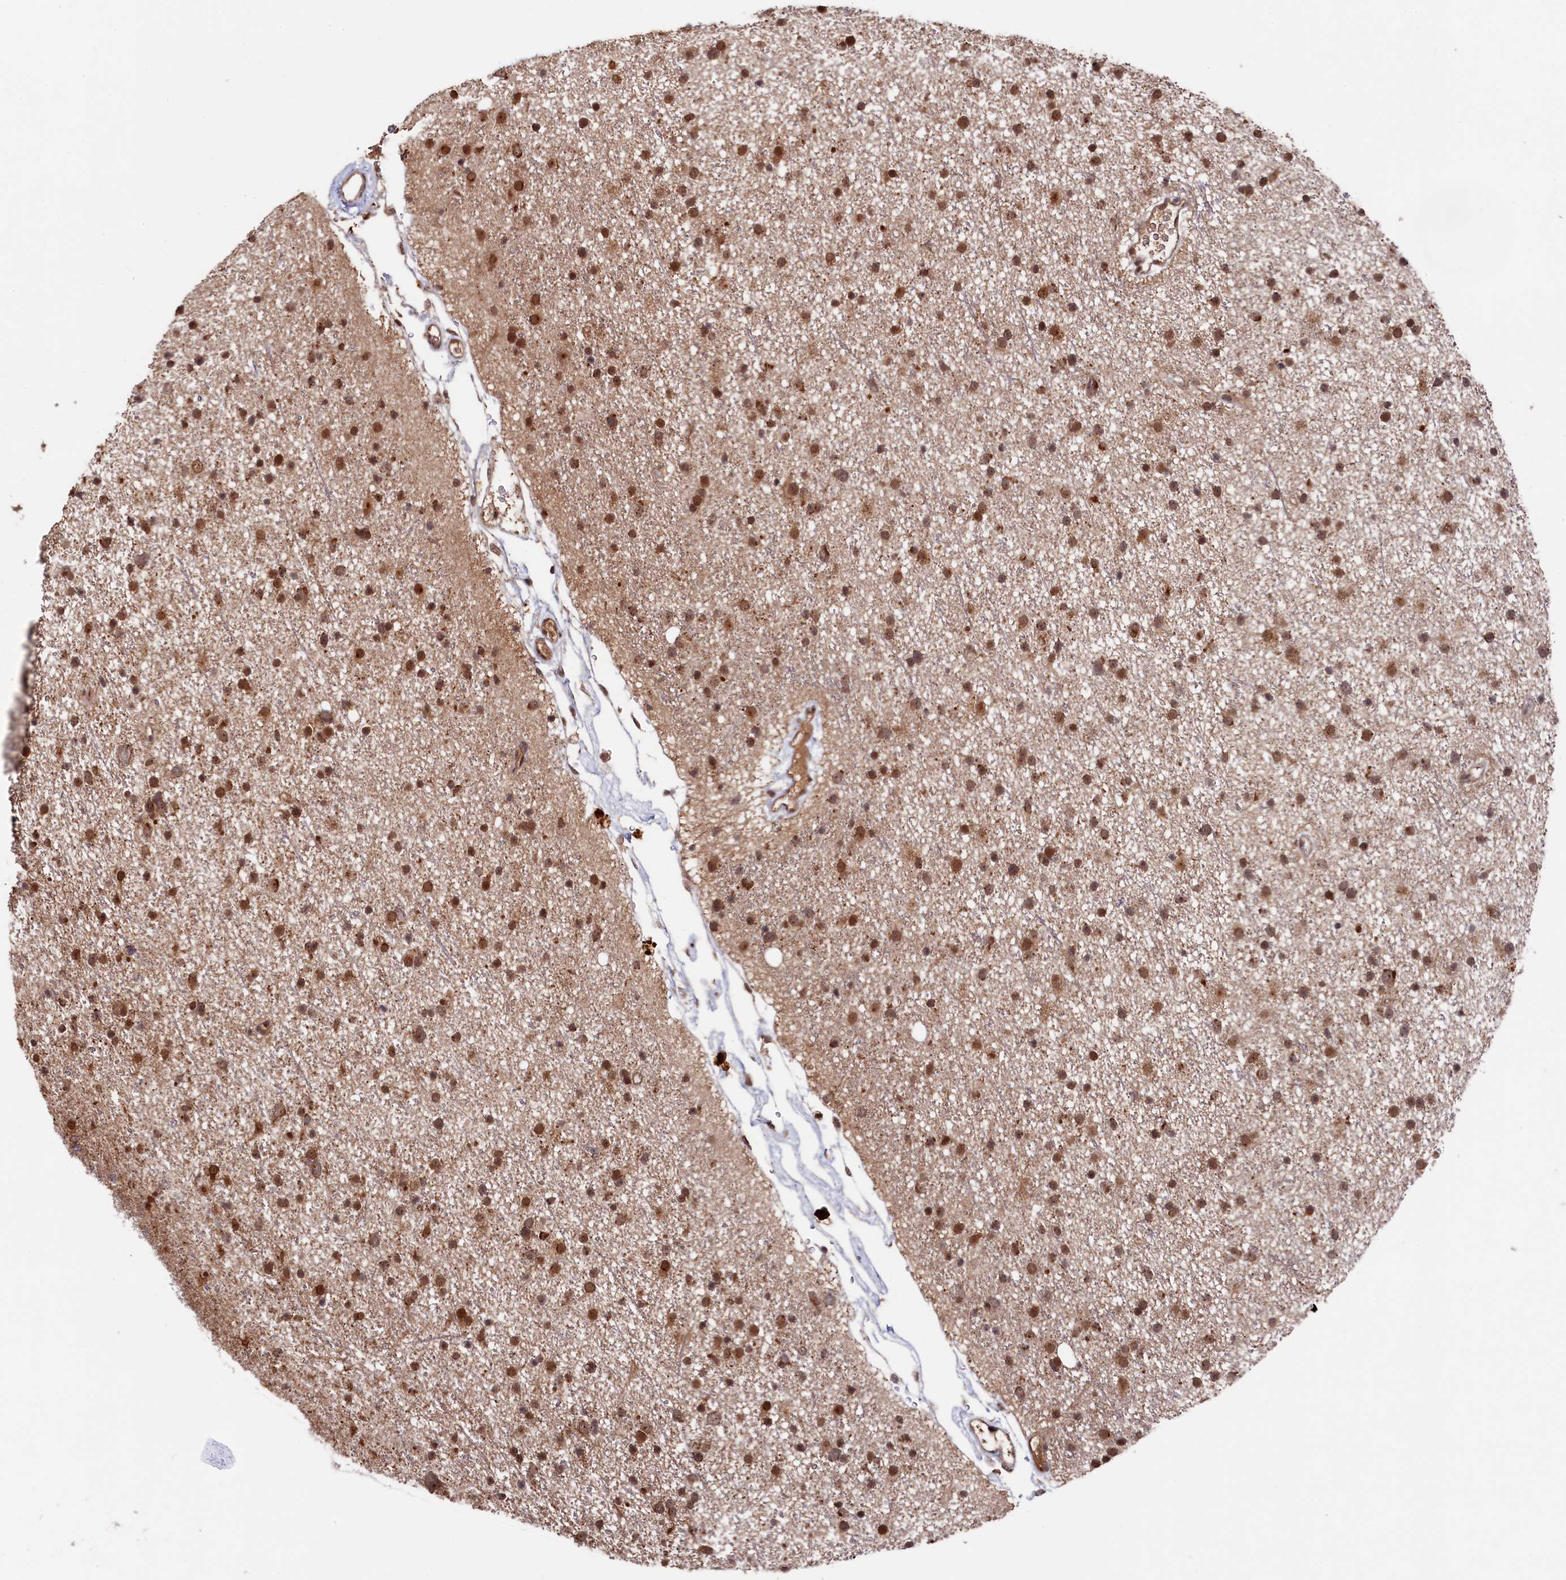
{"staining": {"intensity": "moderate", "quantity": ">75%", "location": "cytoplasmic/membranous,nuclear"}, "tissue": "glioma", "cell_type": "Tumor cells", "image_type": "cancer", "snomed": [{"axis": "morphology", "description": "Glioma, malignant, Low grade"}, {"axis": "topography", "description": "Cerebral cortex"}], "caption": "Human malignant glioma (low-grade) stained with a brown dye displays moderate cytoplasmic/membranous and nuclear positive expression in about >75% of tumor cells.", "gene": "CLPX", "patient": {"sex": "female", "age": 39}}